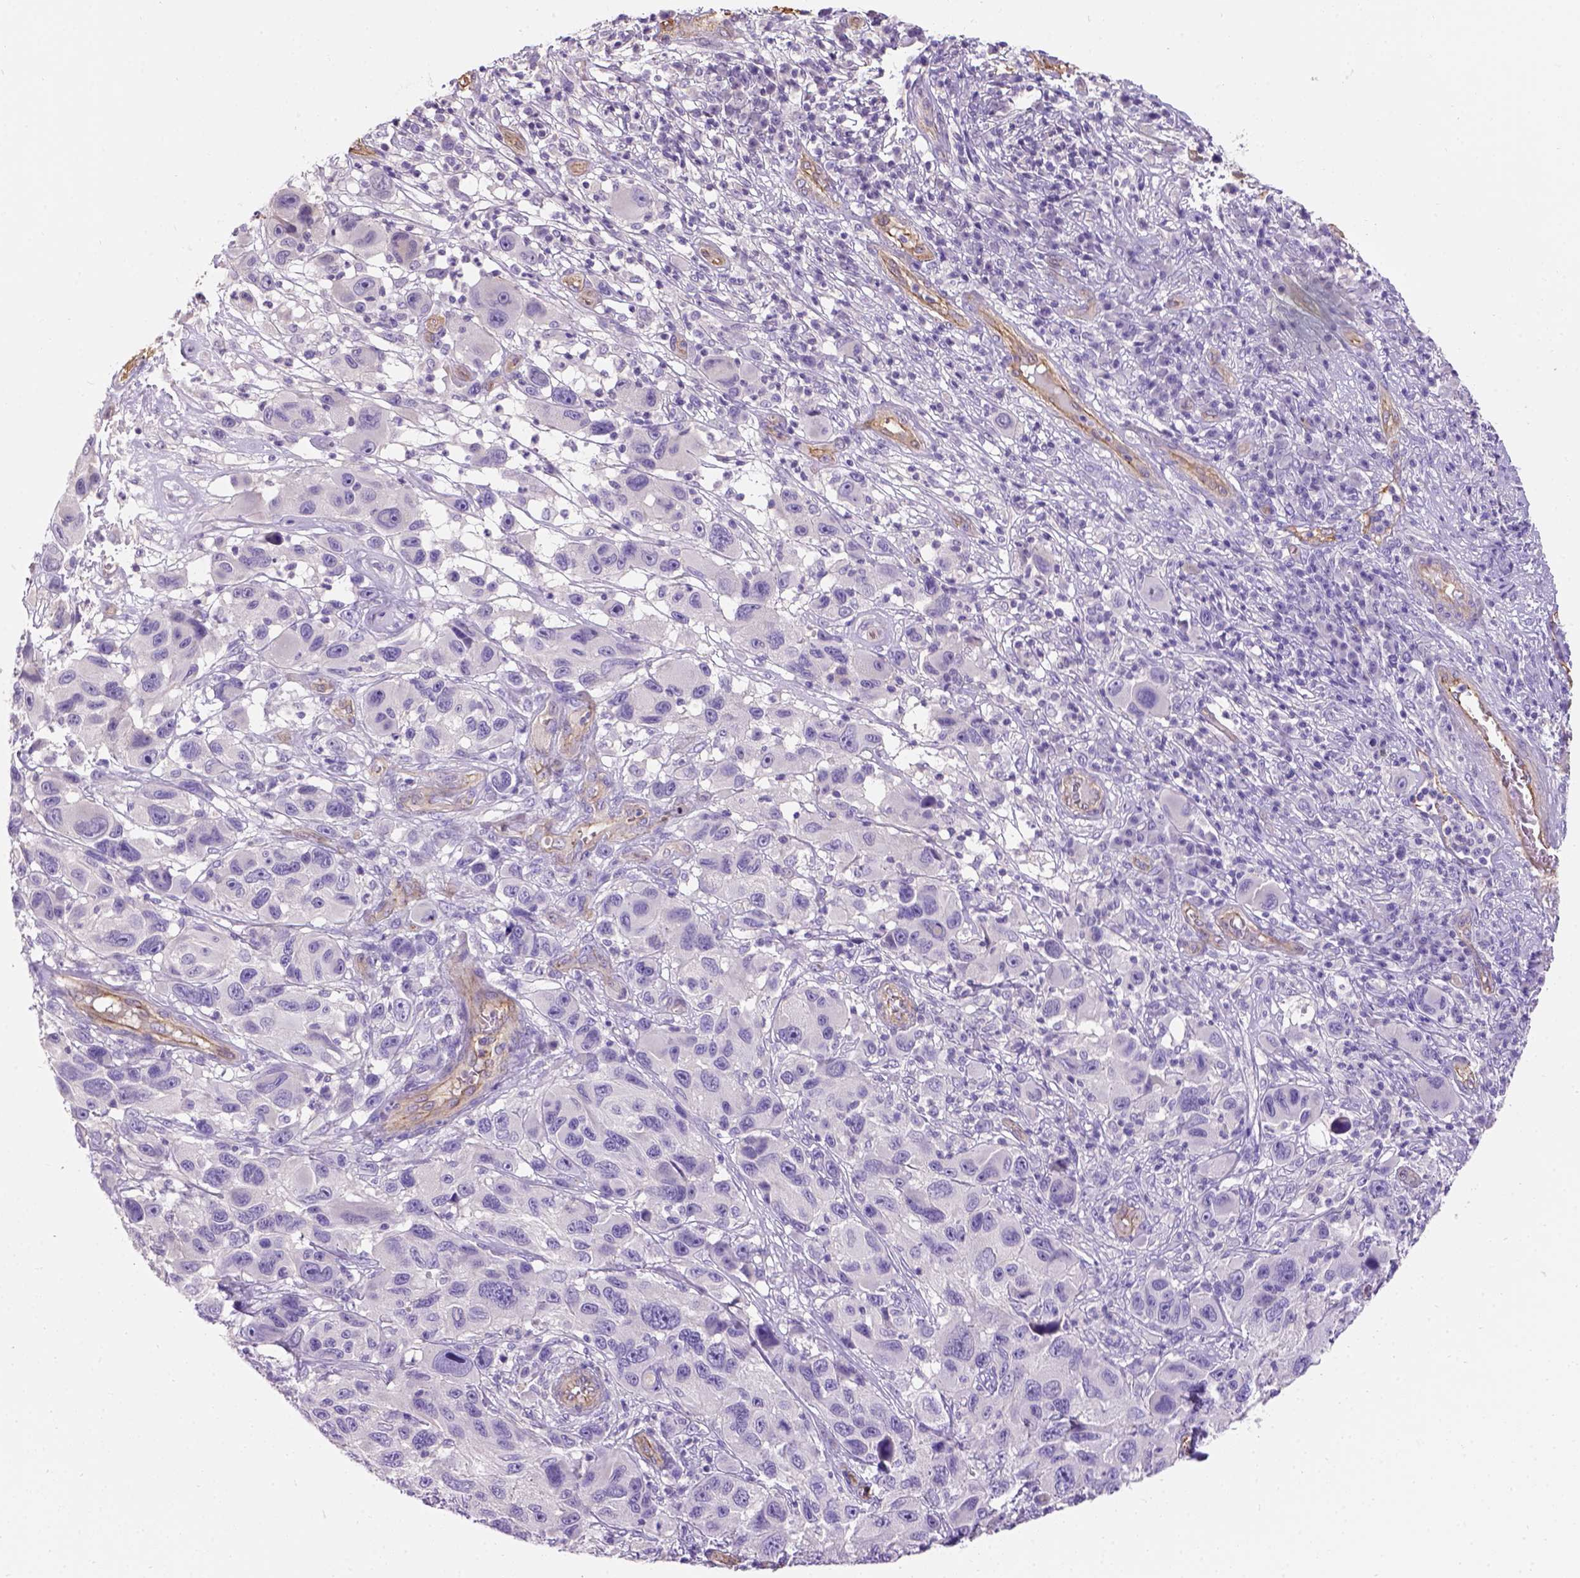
{"staining": {"intensity": "negative", "quantity": "none", "location": "none"}, "tissue": "melanoma", "cell_type": "Tumor cells", "image_type": "cancer", "snomed": [{"axis": "morphology", "description": "Malignant melanoma, NOS"}, {"axis": "topography", "description": "Skin"}], "caption": "DAB (3,3'-diaminobenzidine) immunohistochemical staining of human melanoma shows no significant staining in tumor cells.", "gene": "PHF7", "patient": {"sex": "male", "age": 53}}